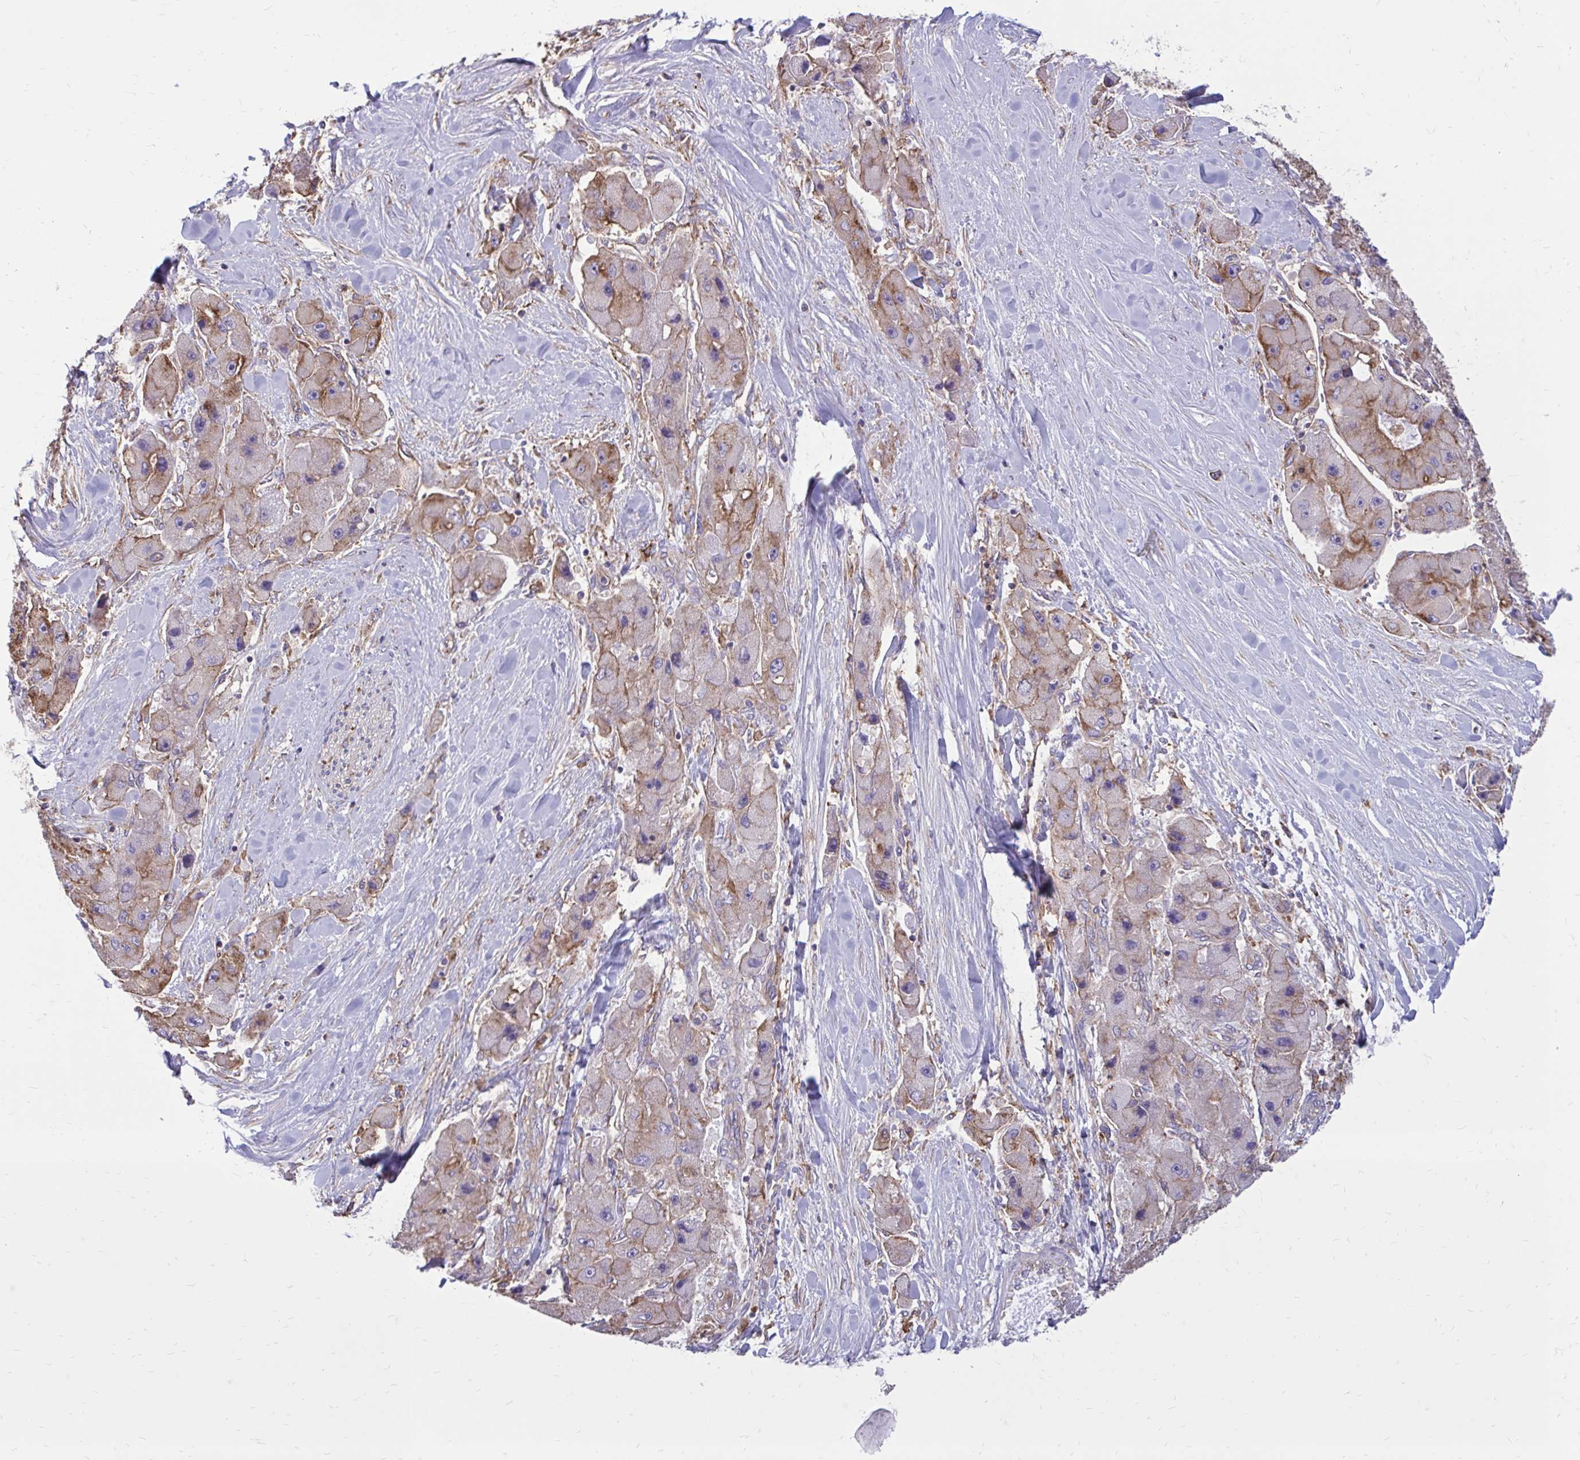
{"staining": {"intensity": "weak", "quantity": "<25%", "location": "cytoplasmic/membranous"}, "tissue": "liver cancer", "cell_type": "Tumor cells", "image_type": "cancer", "snomed": [{"axis": "morphology", "description": "Carcinoma, Hepatocellular, NOS"}, {"axis": "topography", "description": "Liver"}], "caption": "There is no significant positivity in tumor cells of liver hepatocellular carcinoma.", "gene": "CLTA", "patient": {"sex": "male", "age": 24}}